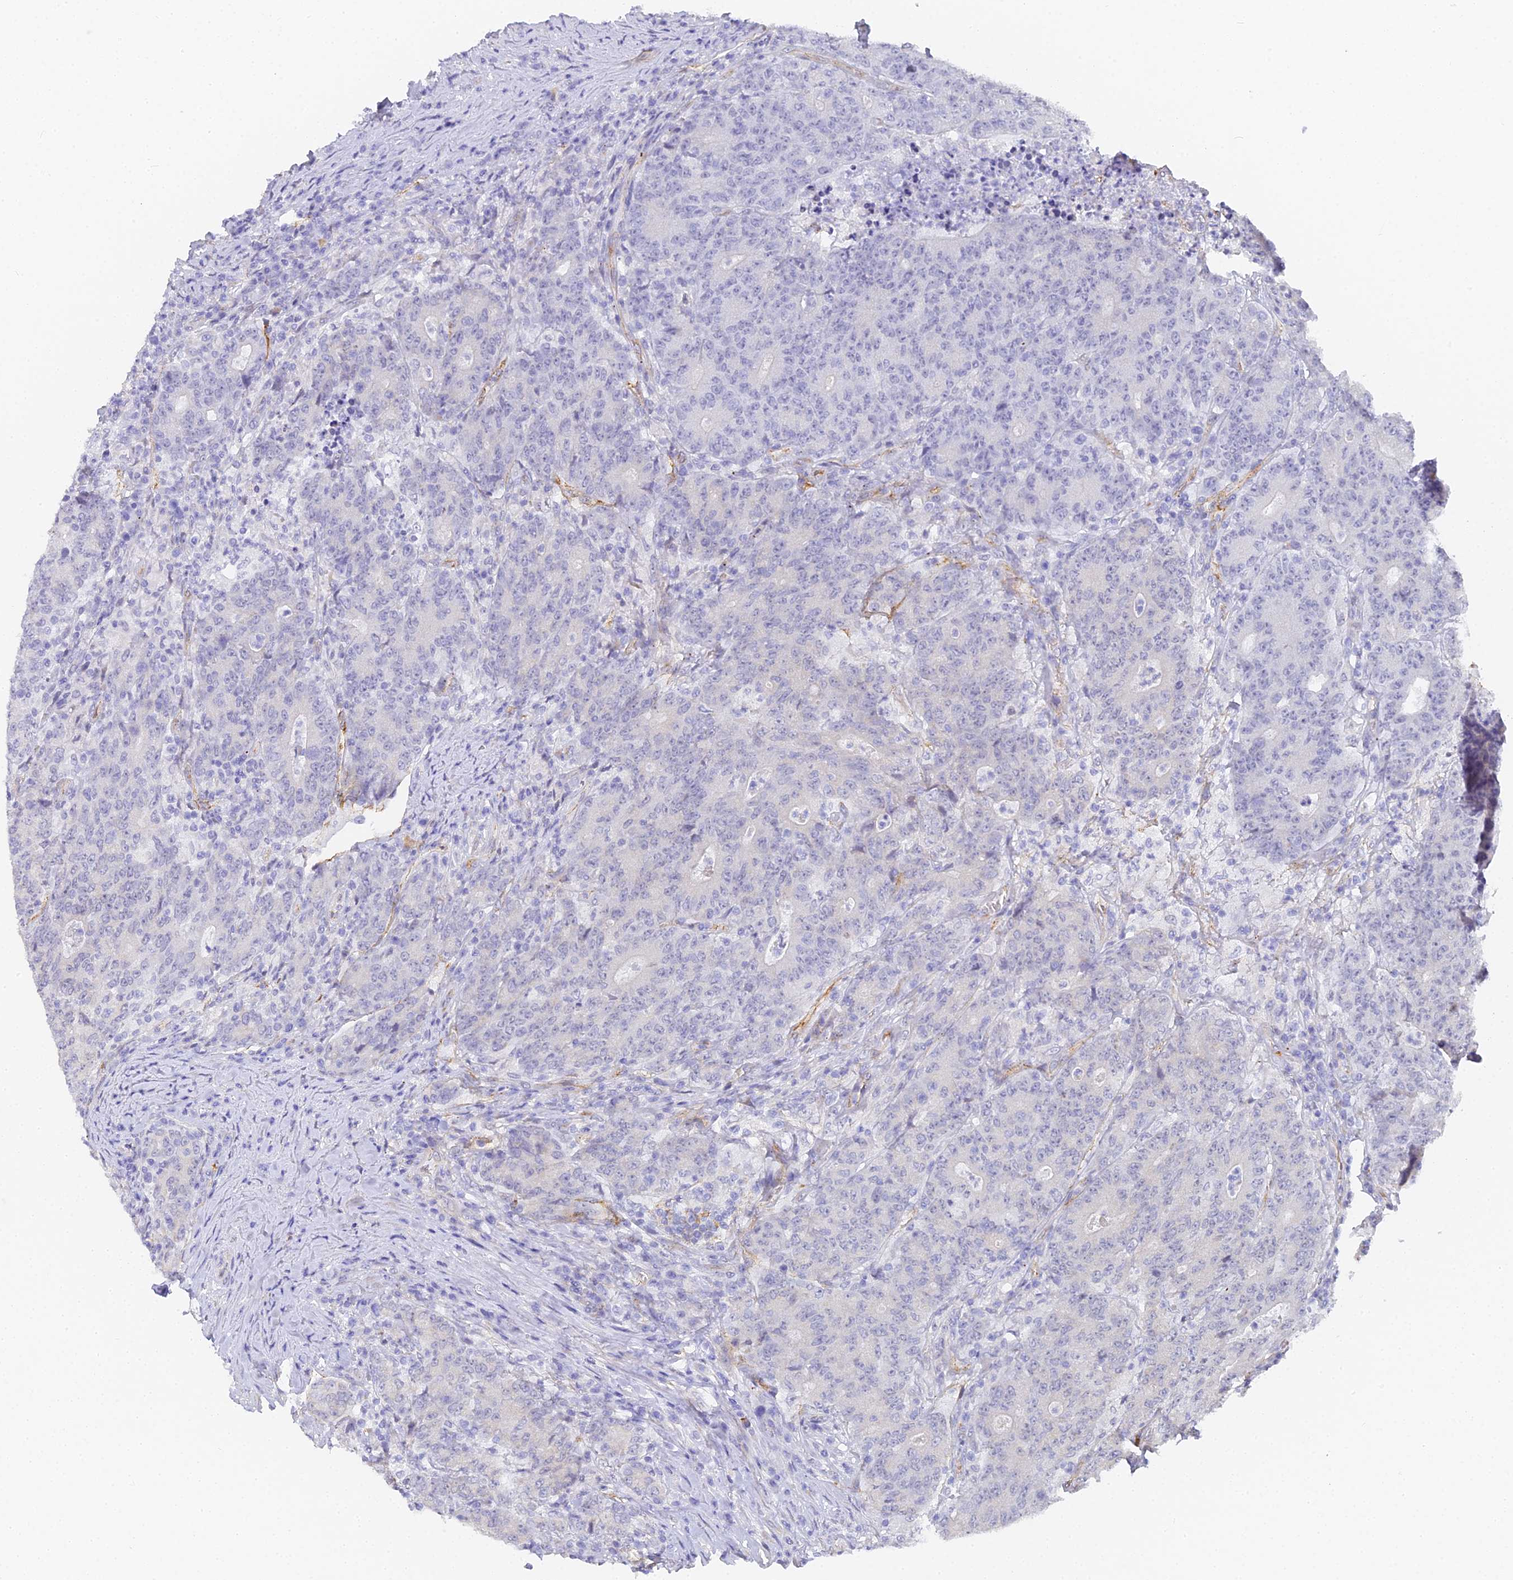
{"staining": {"intensity": "negative", "quantity": "none", "location": "none"}, "tissue": "colorectal cancer", "cell_type": "Tumor cells", "image_type": "cancer", "snomed": [{"axis": "morphology", "description": "Adenocarcinoma, NOS"}, {"axis": "topography", "description": "Colon"}], "caption": "An immunohistochemistry (IHC) histopathology image of colorectal adenocarcinoma is shown. There is no staining in tumor cells of colorectal adenocarcinoma.", "gene": "GJA1", "patient": {"sex": "female", "age": 75}}